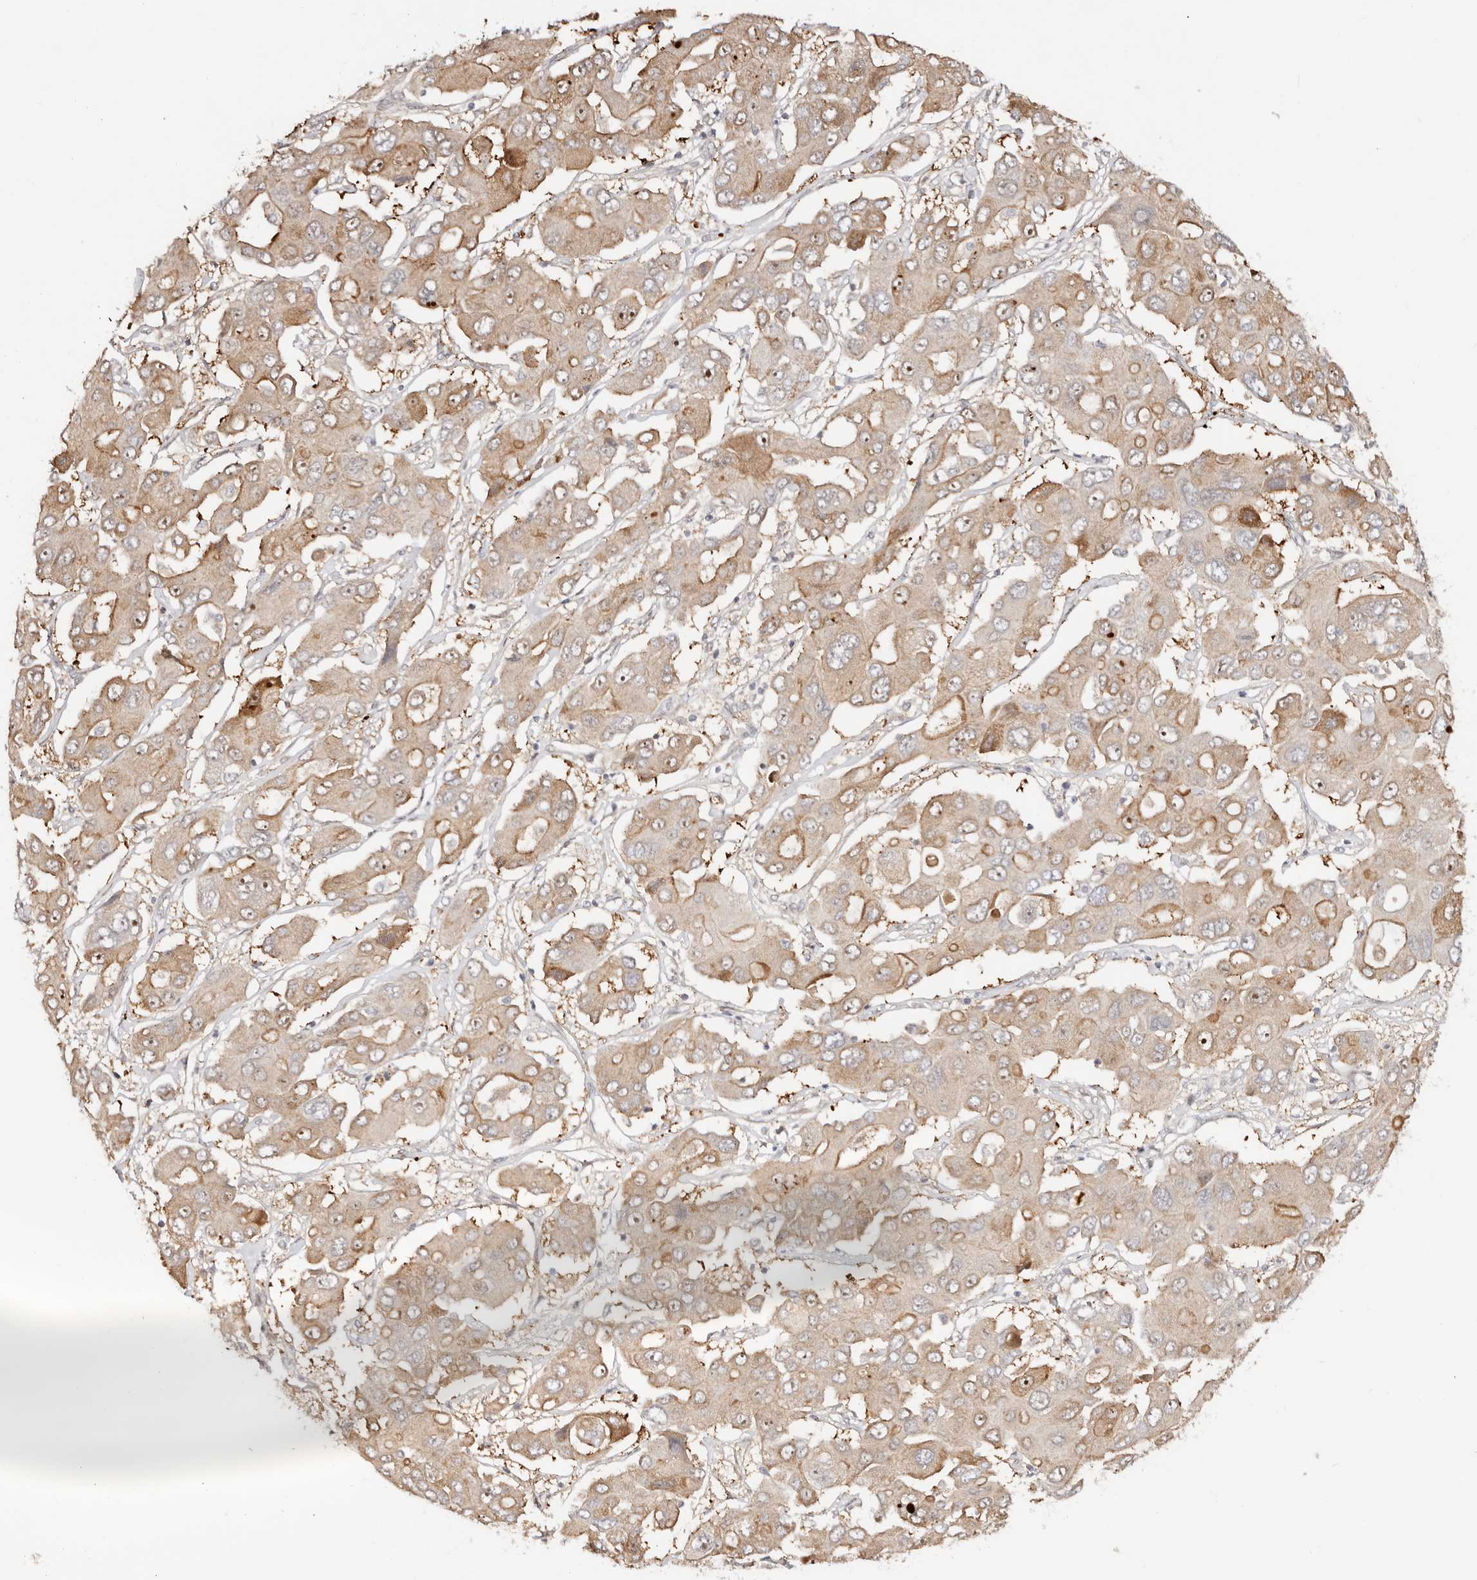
{"staining": {"intensity": "moderate", "quantity": ">75%", "location": "cytoplasmic/membranous,nuclear"}, "tissue": "liver cancer", "cell_type": "Tumor cells", "image_type": "cancer", "snomed": [{"axis": "morphology", "description": "Cholangiocarcinoma"}, {"axis": "topography", "description": "Liver"}], "caption": "Tumor cells exhibit moderate cytoplasmic/membranous and nuclear staining in about >75% of cells in liver cancer. The protein of interest is stained brown, and the nuclei are stained in blue (DAB IHC with brightfield microscopy, high magnification).", "gene": "ODF2L", "patient": {"sex": "male", "age": 67}}